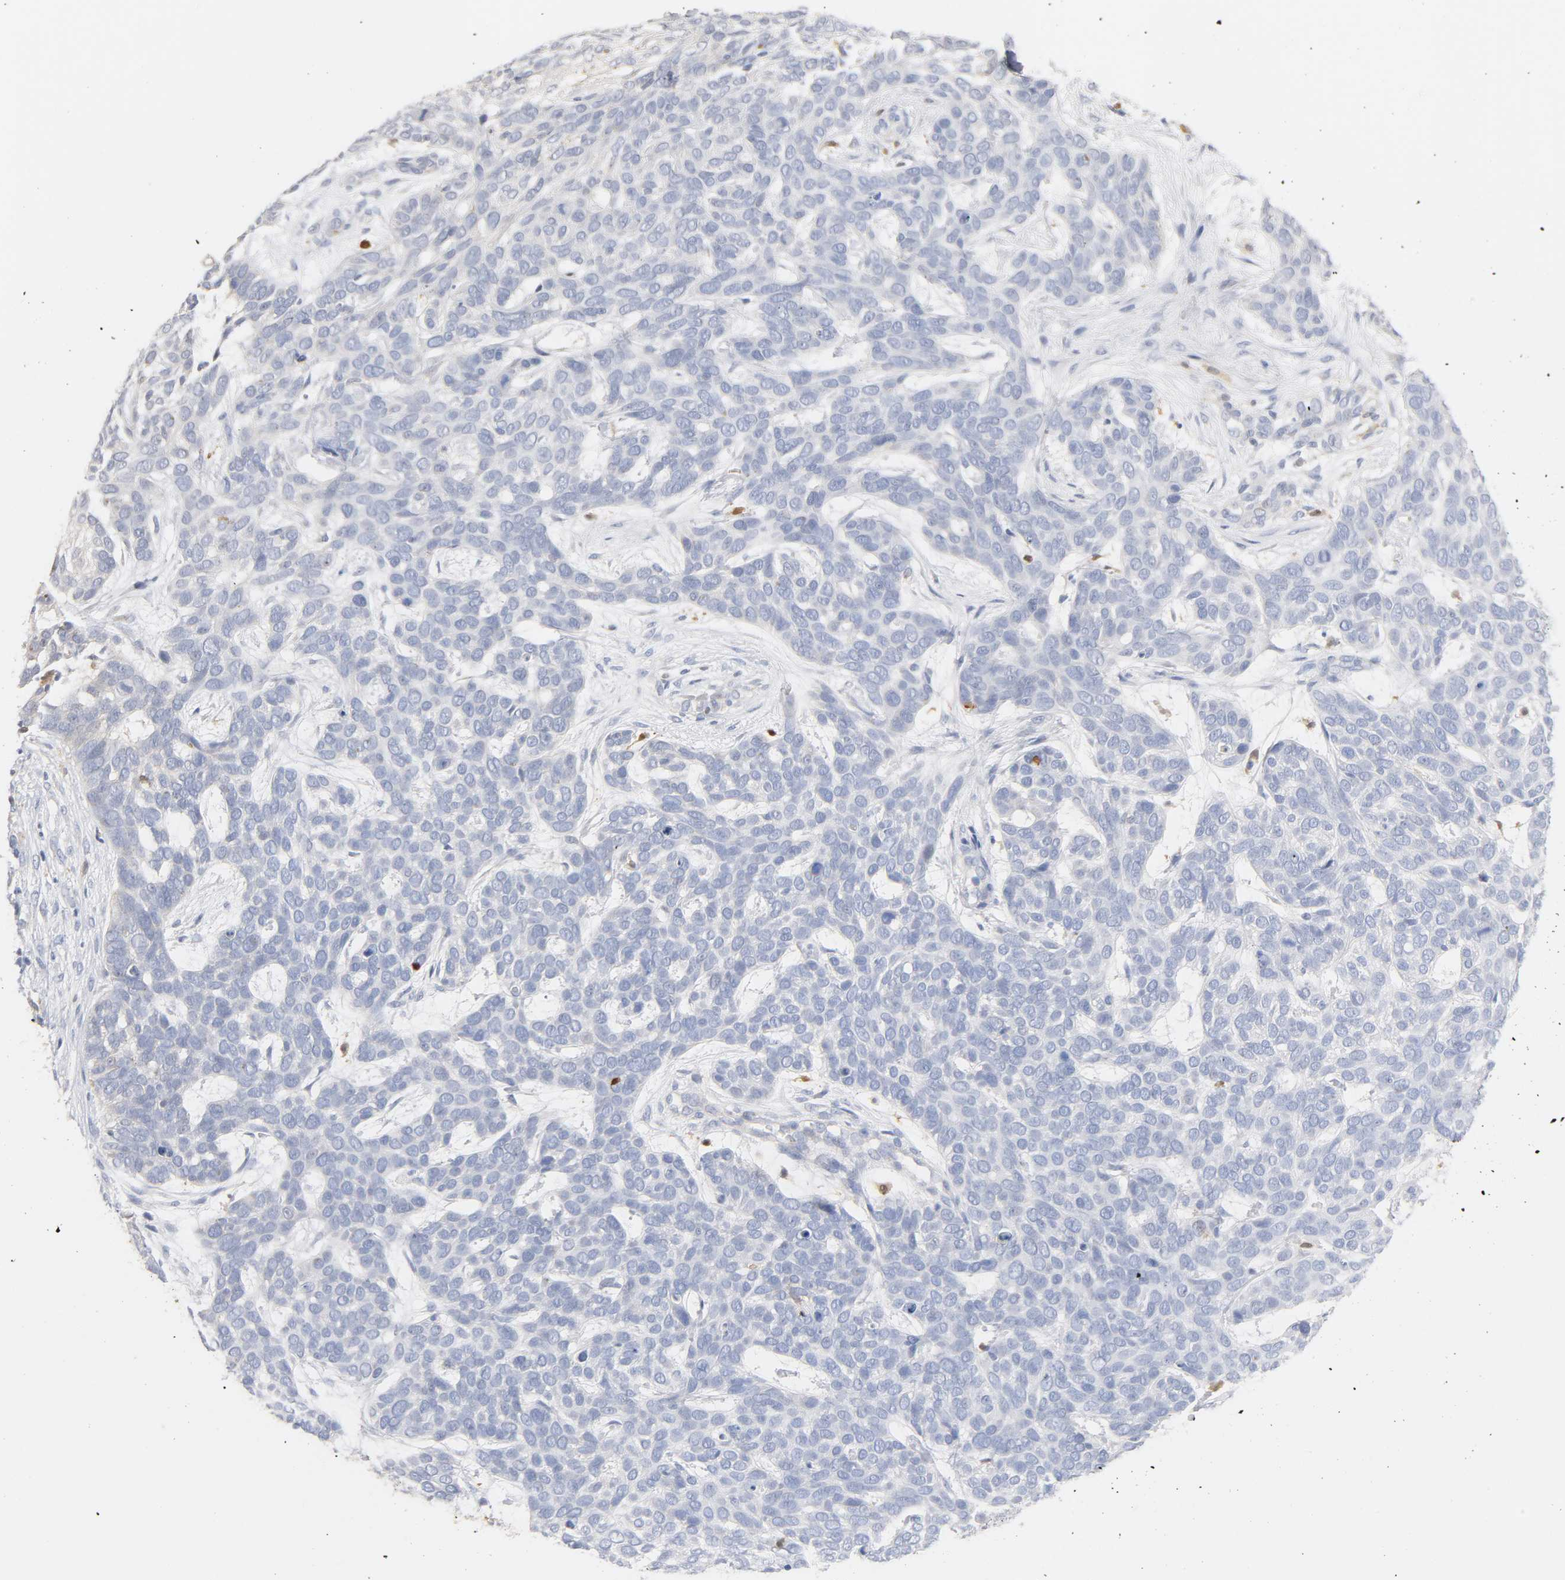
{"staining": {"intensity": "negative", "quantity": "none", "location": "none"}, "tissue": "skin cancer", "cell_type": "Tumor cells", "image_type": "cancer", "snomed": [{"axis": "morphology", "description": "Basal cell carcinoma"}, {"axis": "topography", "description": "Skin"}], "caption": "IHC histopathology image of skin cancer (basal cell carcinoma) stained for a protein (brown), which shows no expression in tumor cells.", "gene": "IL18", "patient": {"sex": "male", "age": 87}}